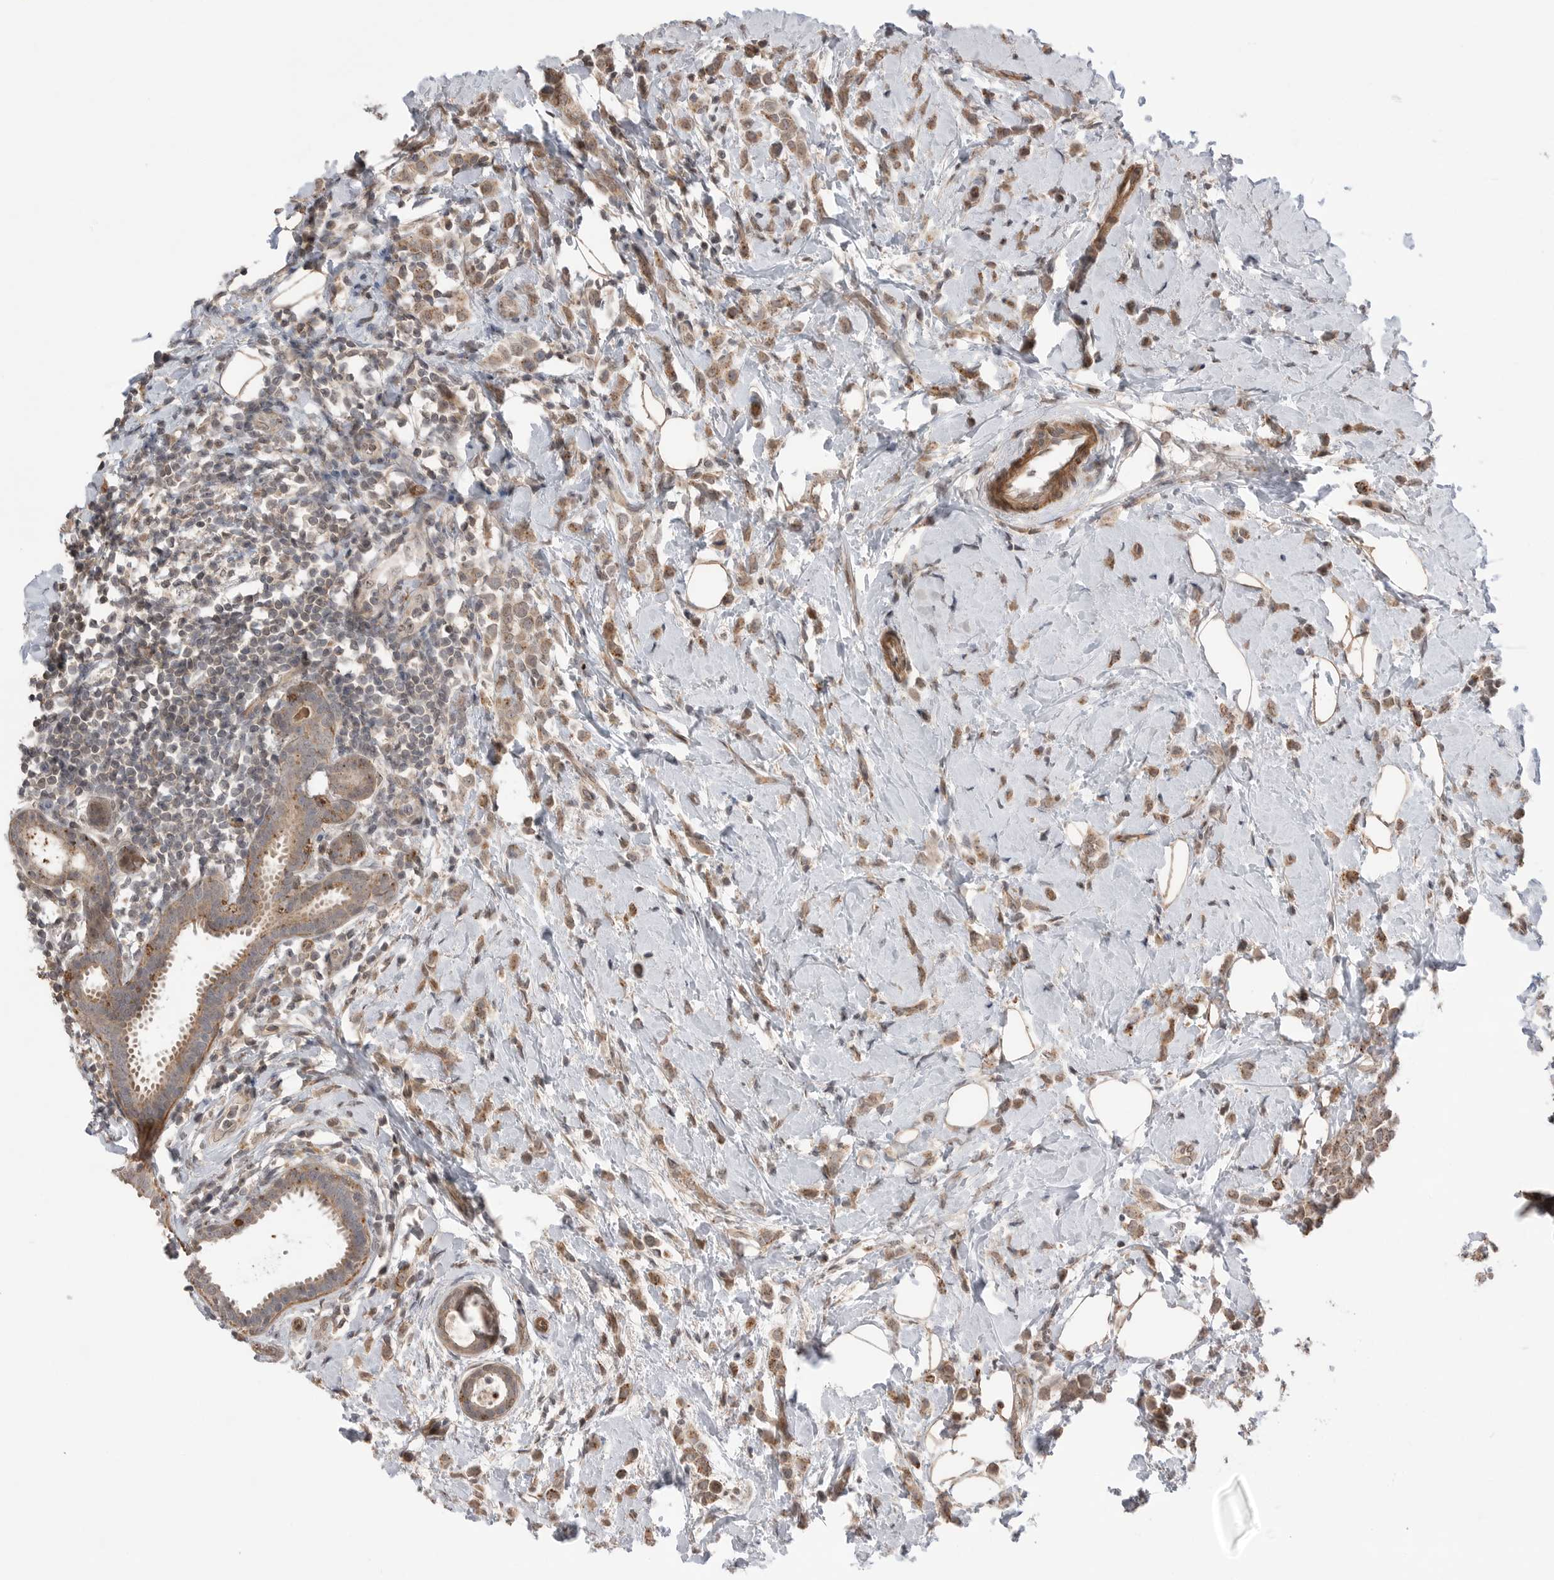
{"staining": {"intensity": "weak", "quantity": ">75%", "location": "cytoplasmic/membranous"}, "tissue": "breast cancer", "cell_type": "Tumor cells", "image_type": "cancer", "snomed": [{"axis": "morphology", "description": "Lobular carcinoma"}, {"axis": "topography", "description": "Breast"}], "caption": "A low amount of weak cytoplasmic/membranous staining is present in about >75% of tumor cells in breast lobular carcinoma tissue. (DAB (3,3'-diaminobenzidine) = brown stain, brightfield microscopy at high magnification).", "gene": "PEAK1", "patient": {"sex": "female", "age": 47}}